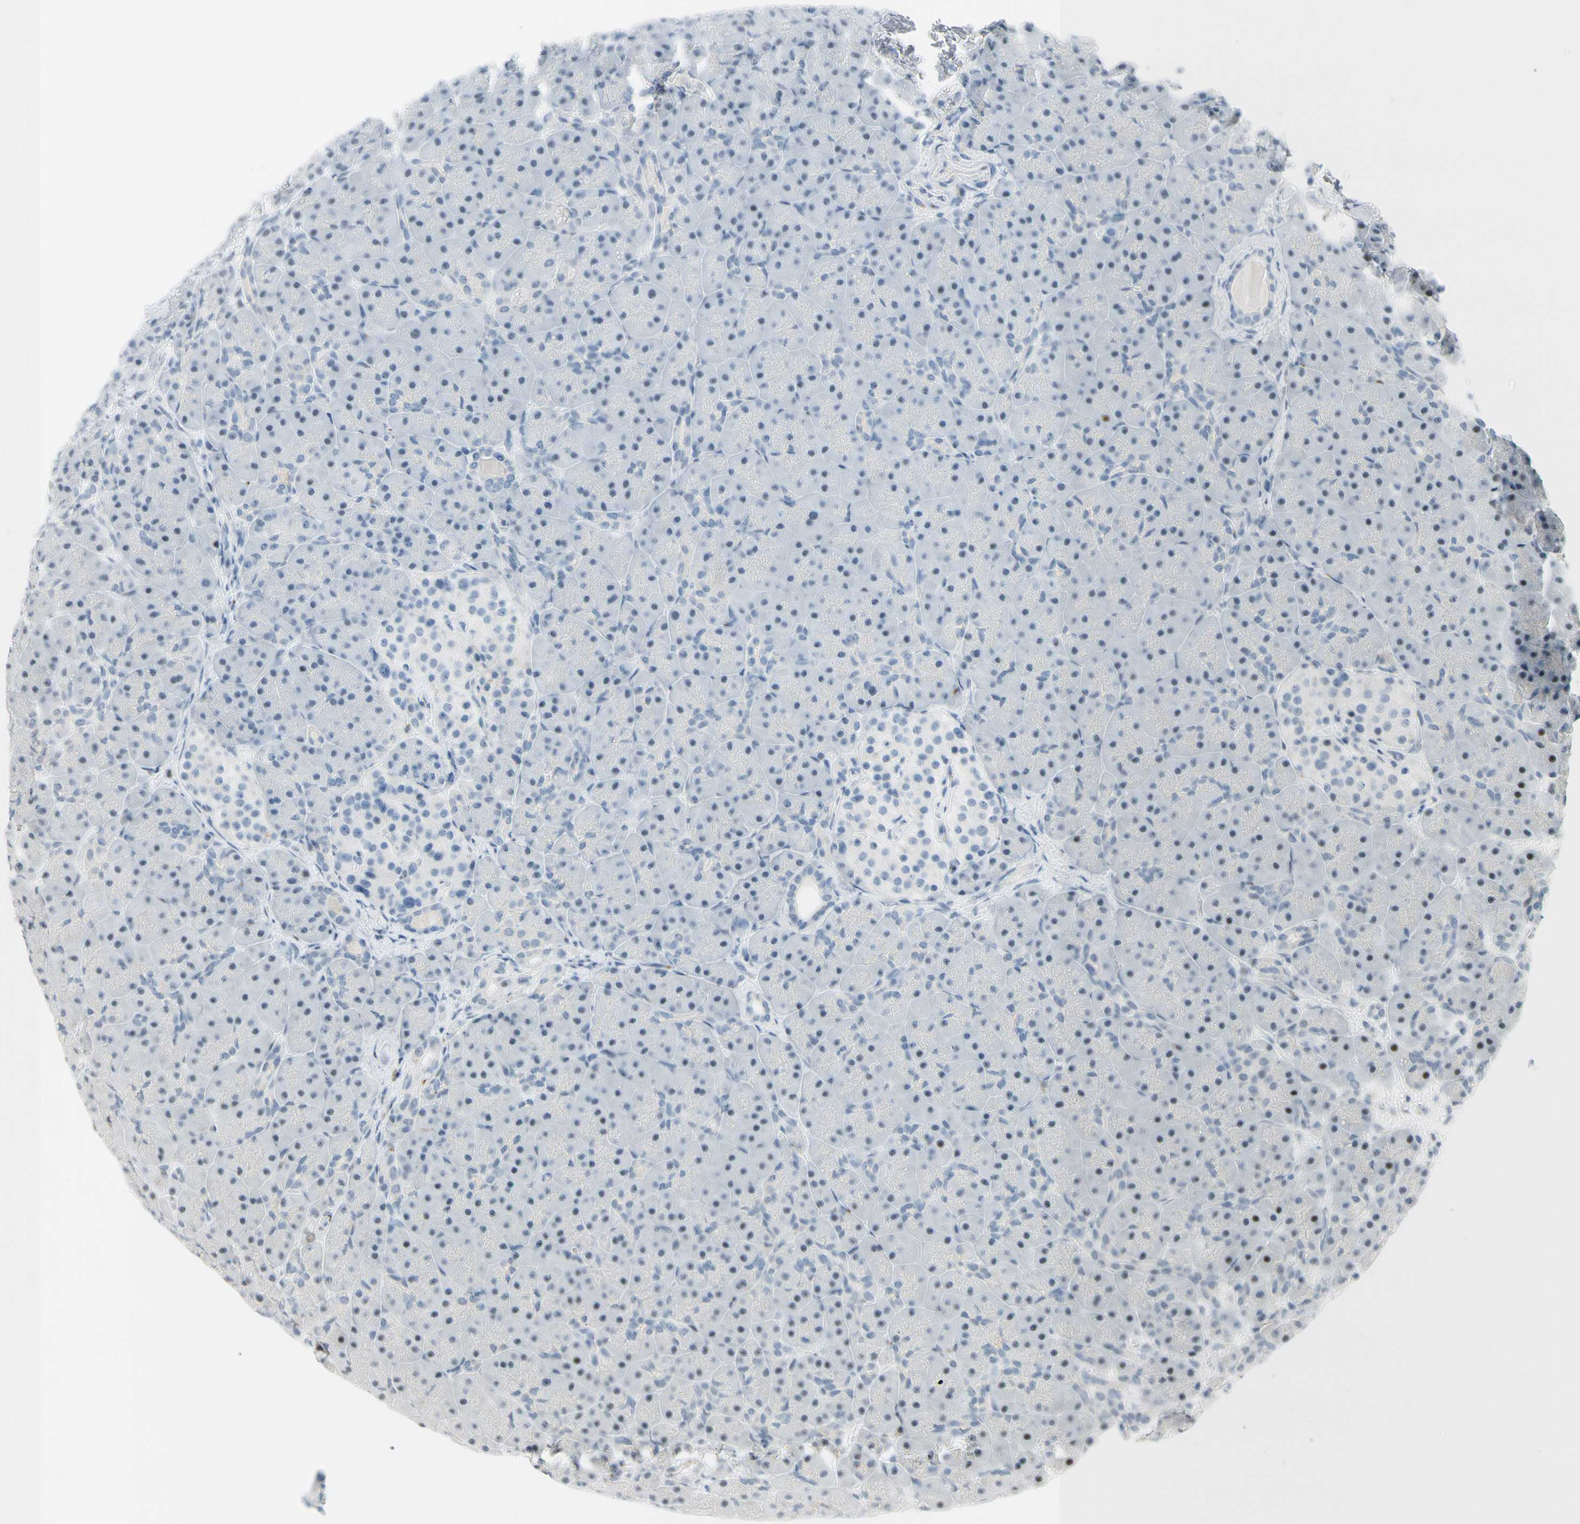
{"staining": {"intensity": "negative", "quantity": "none", "location": "none"}, "tissue": "pancreas", "cell_type": "Exocrine glandular cells", "image_type": "normal", "snomed": [{"axis": "morphology", "description": "Normal tissue, NOS"}, {"axis": "topography", "description": "Pancreas"}], "caption": "Protein analysis of benign pancreas demonstrates no significant expression in exocrine glandular cells. (DAB (3,3'-diaminobenzidine) immunohistochemistry (IHC), high magnification).", "gene": "B4GALNT1", "patient": {"sex": "male", "age": 66}}